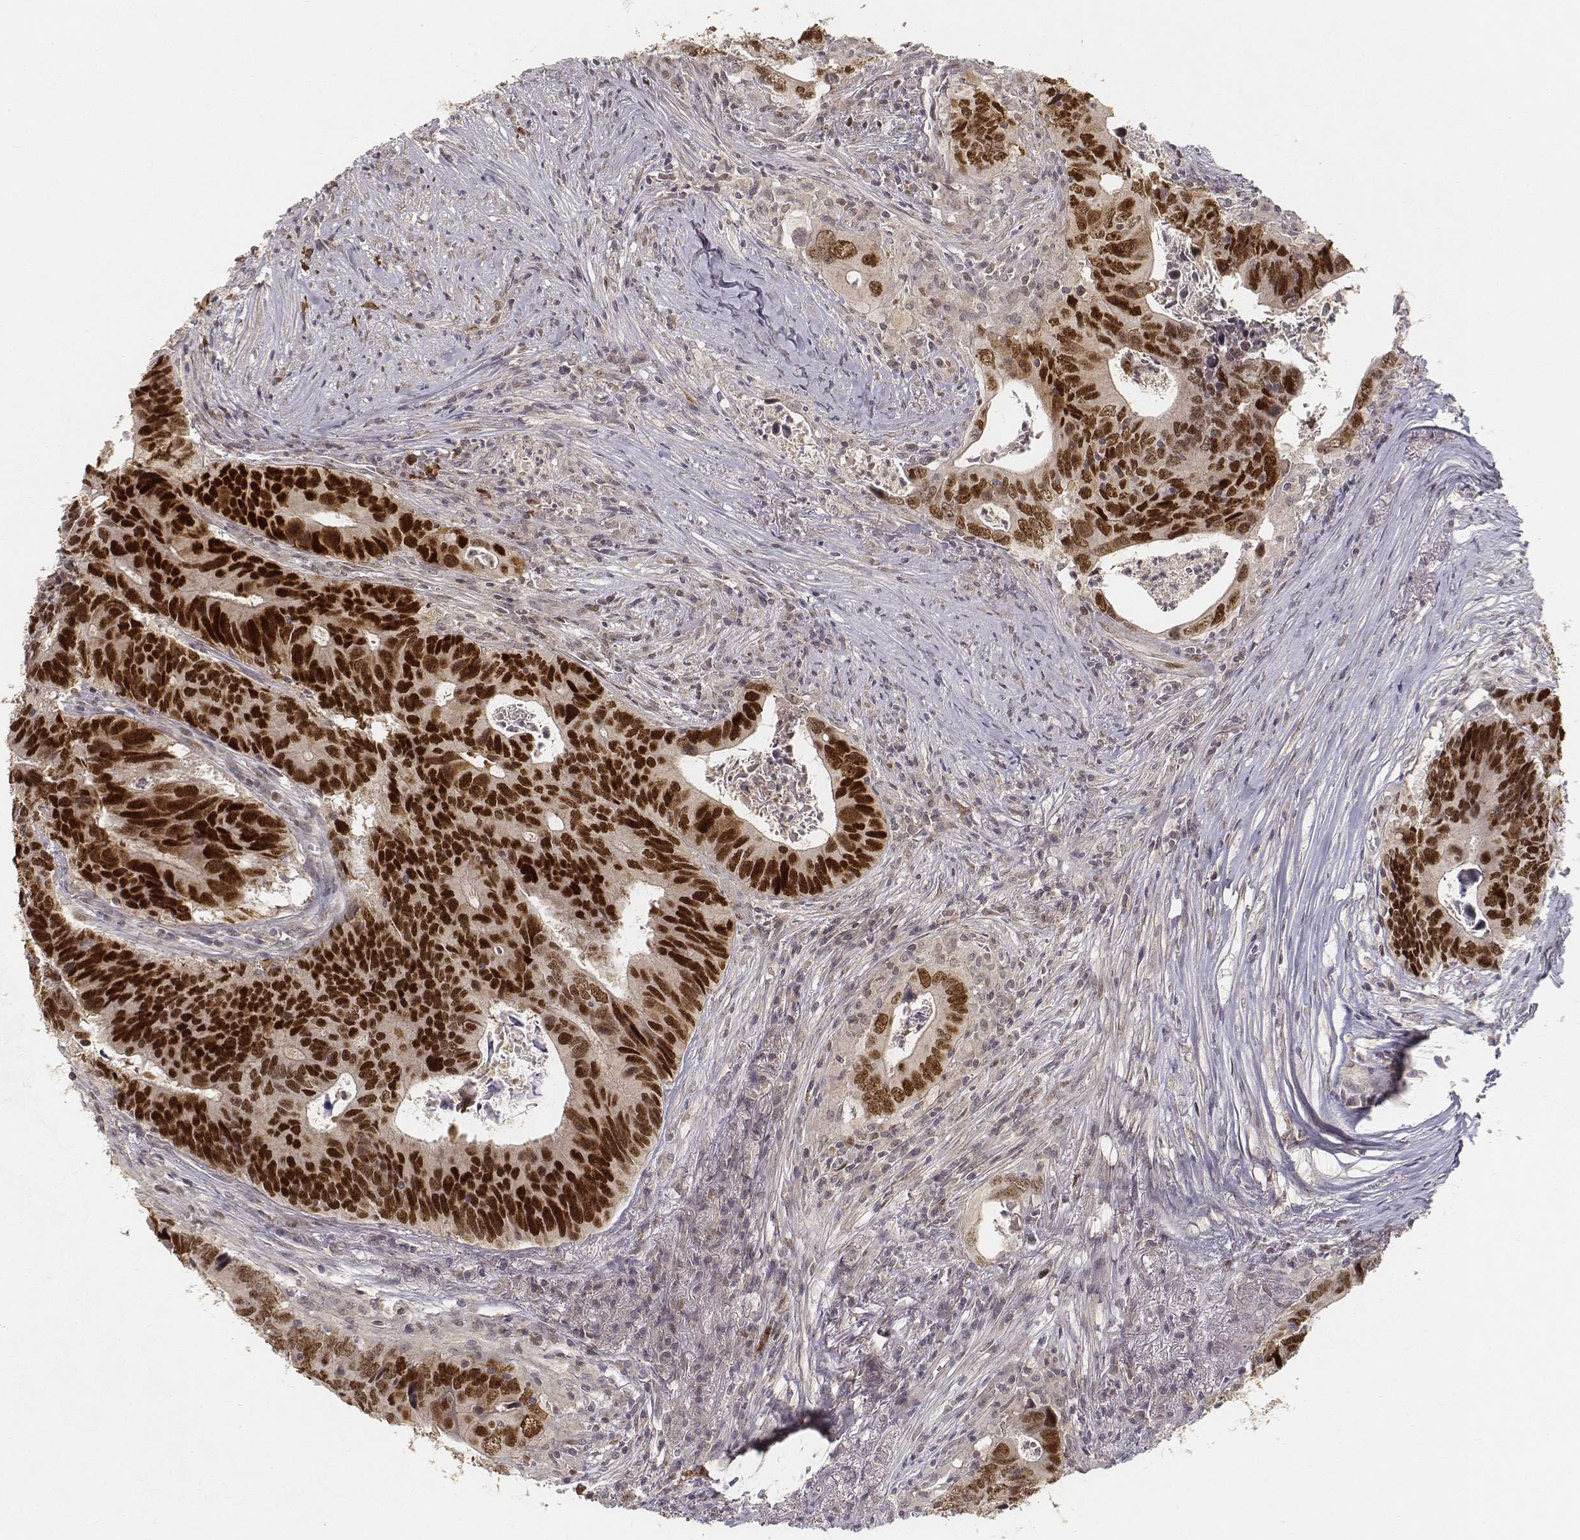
{"staining": {"intensity": "strong", "quantity": ">75%", "location": "nuclear"}, "tissue": "colorectal cancer", "cell_type": "Tumor cells", "image_type": "cancer", "snomed": [{"axis": "morphology", "description": "Adenocarcinoma, NOS"}, {"axis": "topography", "description": "Colon"}], "caption": "Brown immunohistochemical staining in human colorectal adenocarcinoma demonstrates strong nuclear staining in about >75% of tumor cells.", "gene": "FANCD2", "patient": {"sex": "female", "age": 82}}